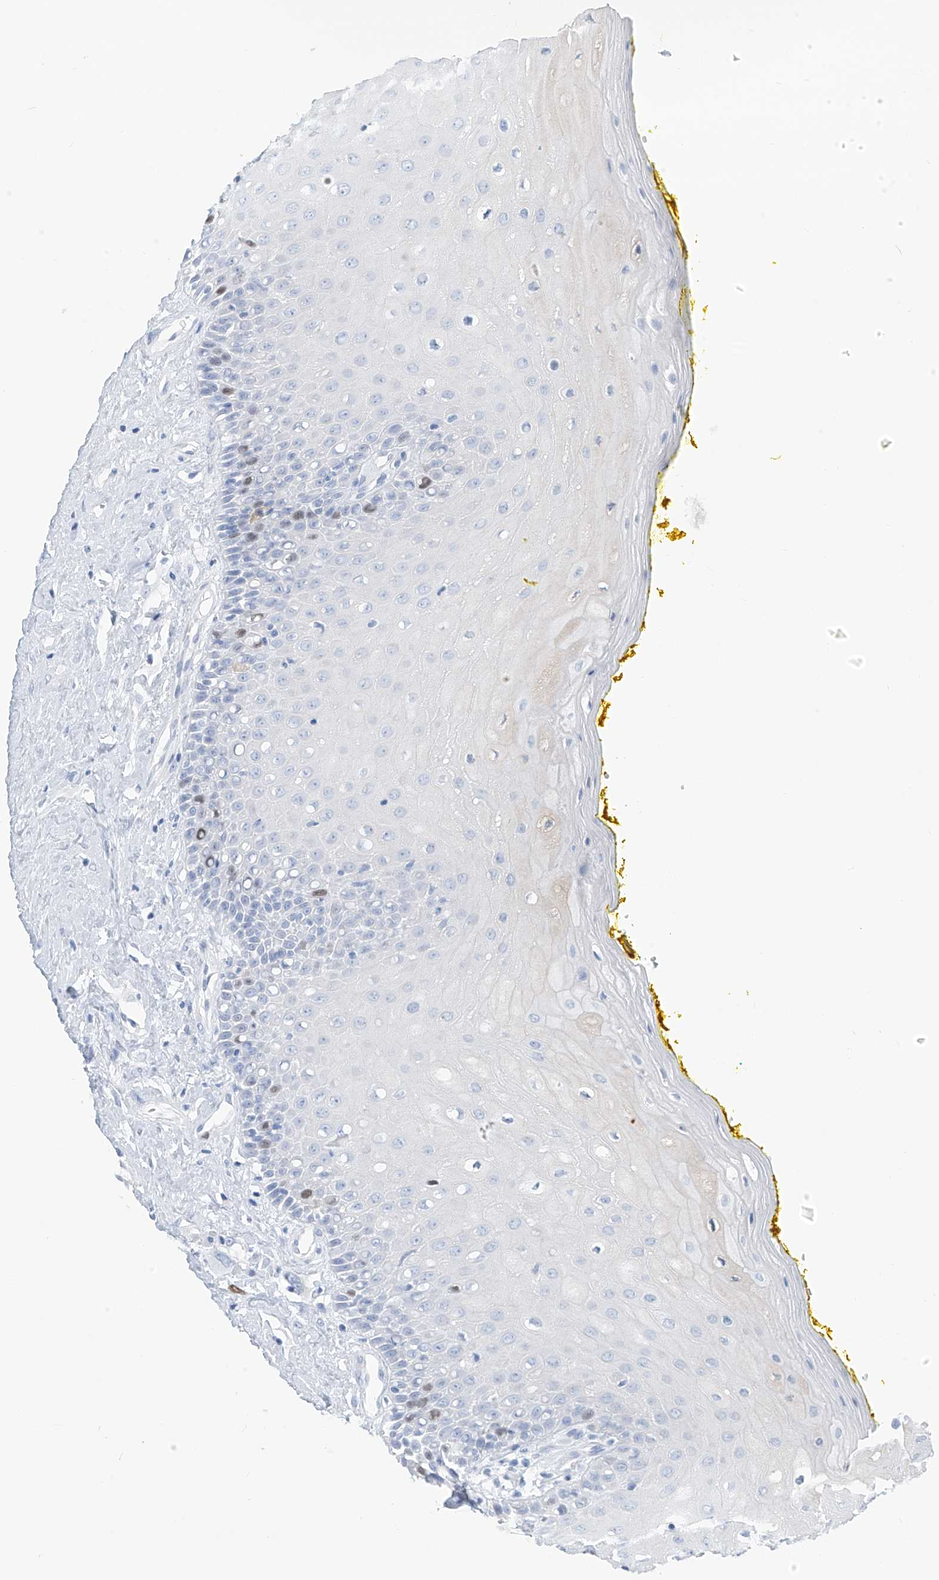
{"staining": {"intensity": "moderate", "quantity": "<25%", "location": "nuclear"}, "tissue": "oral mucosa", "cell_type": "Squamous epithelial cells", "image_type": "normal", "snomed": [{"axis": "morphology", "description": "Normal tissue, NOS"}, {"axis": "morphology", "description": "Squamous cell carcinoma, NOS"}, {"axis": "topography", "description": "Oral tissue"}, {"axis": "topography", "description": "Head-Neck"}], "caption": "Immunohistochemical staining of benign oral mucosa shows moderate nuclear protein staining in about <25% of squamous epithelial cells. Ihc stains the protein of interest in brown and the nuclei are stained blue.", "gene": "SGO2", "patient": {"sex": "female", "age": 70}}